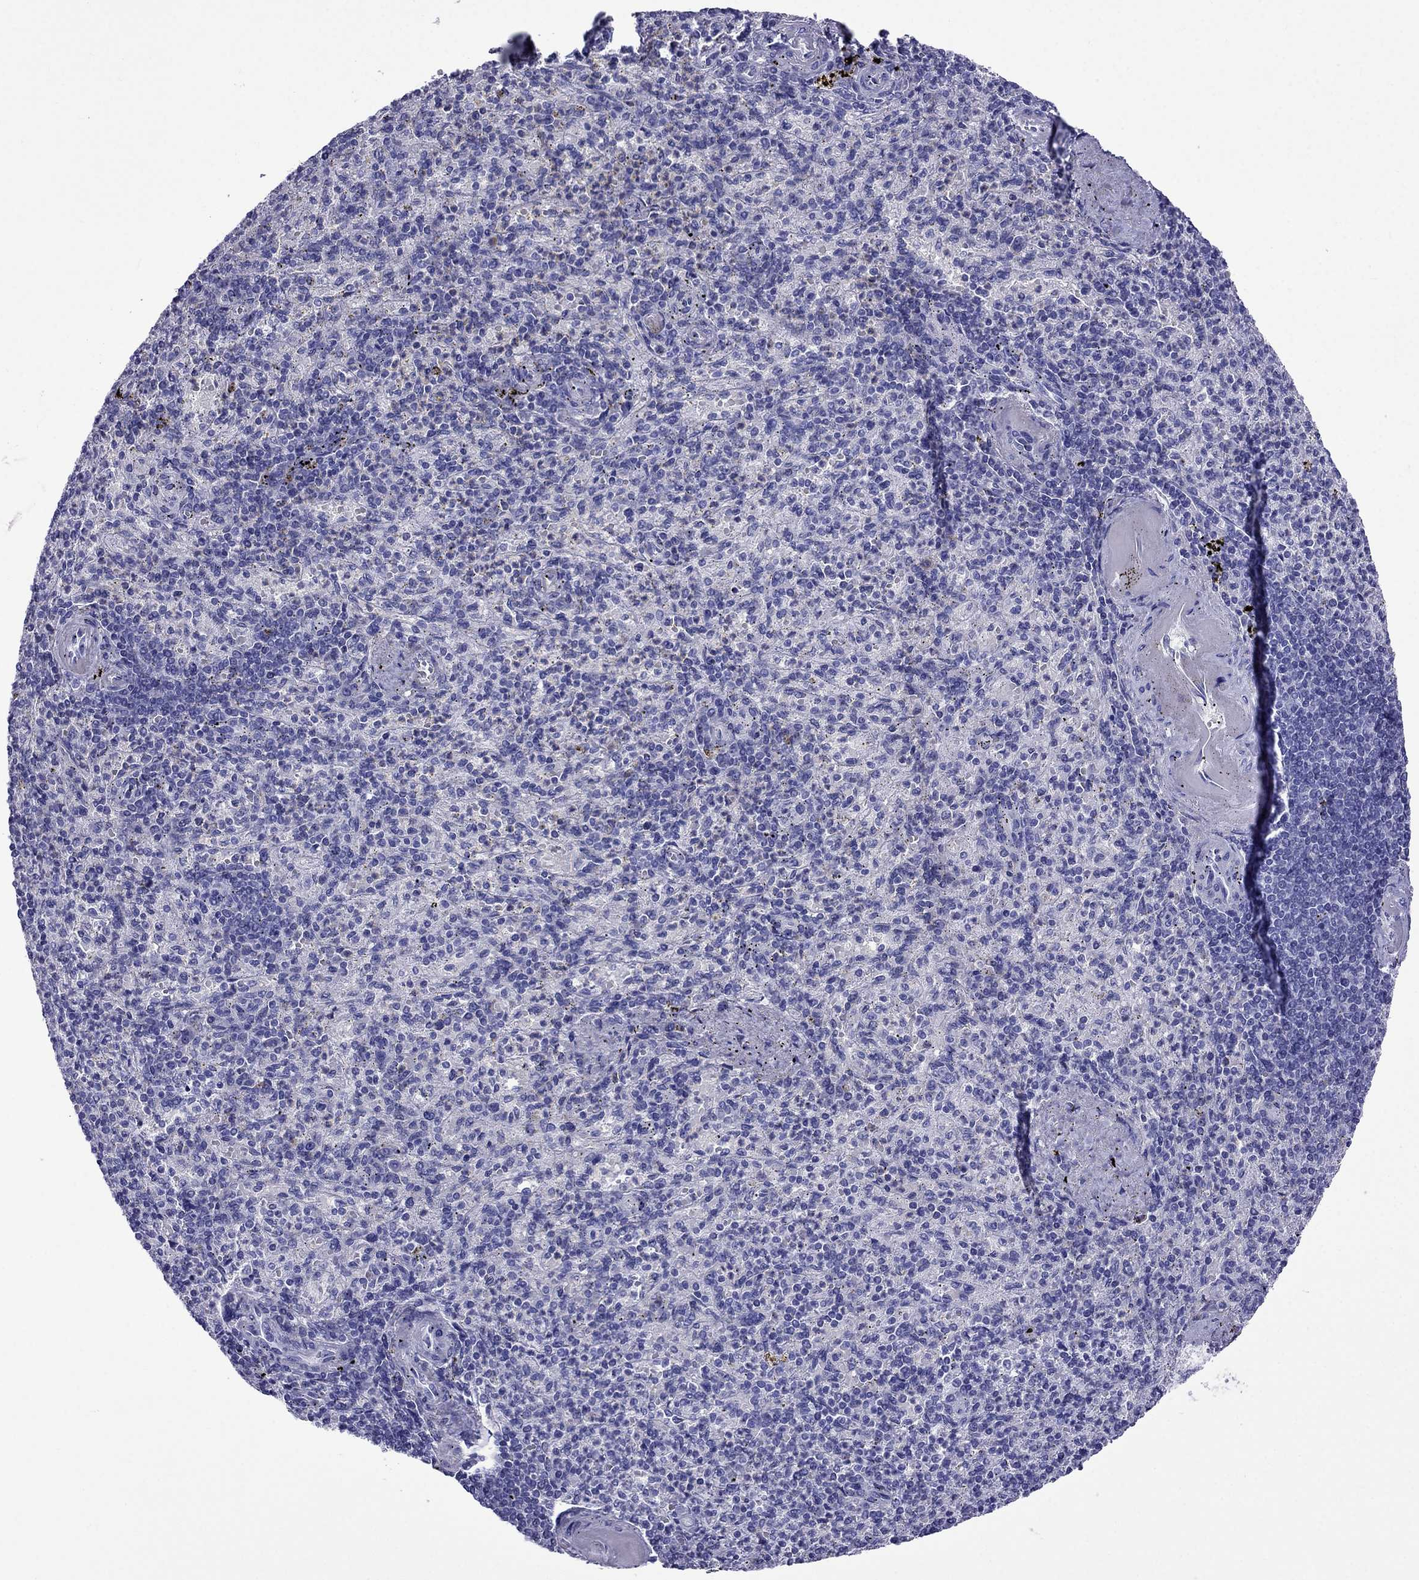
{"staining": {"intensity": "negative", "quantity": "none", "location": "none"}, "tissue": "spleen", "cell_type": "Cells in red pulp", "image_type": "normal", "snomed": [{"axis": "morphology", "description": "Normal tissue, NOS"}, {"axis": "topography", "description": "Spleen"}], "caption": "There is no significant staining in cells in red pulp of spleen. Brightfield microscopy of immunohistochemistry stained with DAB (3,3'-diaminobenzidine) (brown) and hematoxylin (blue), captured at high magnification.", "gene": "ARR3", "patient": {"sex": "female", "age": 74}}